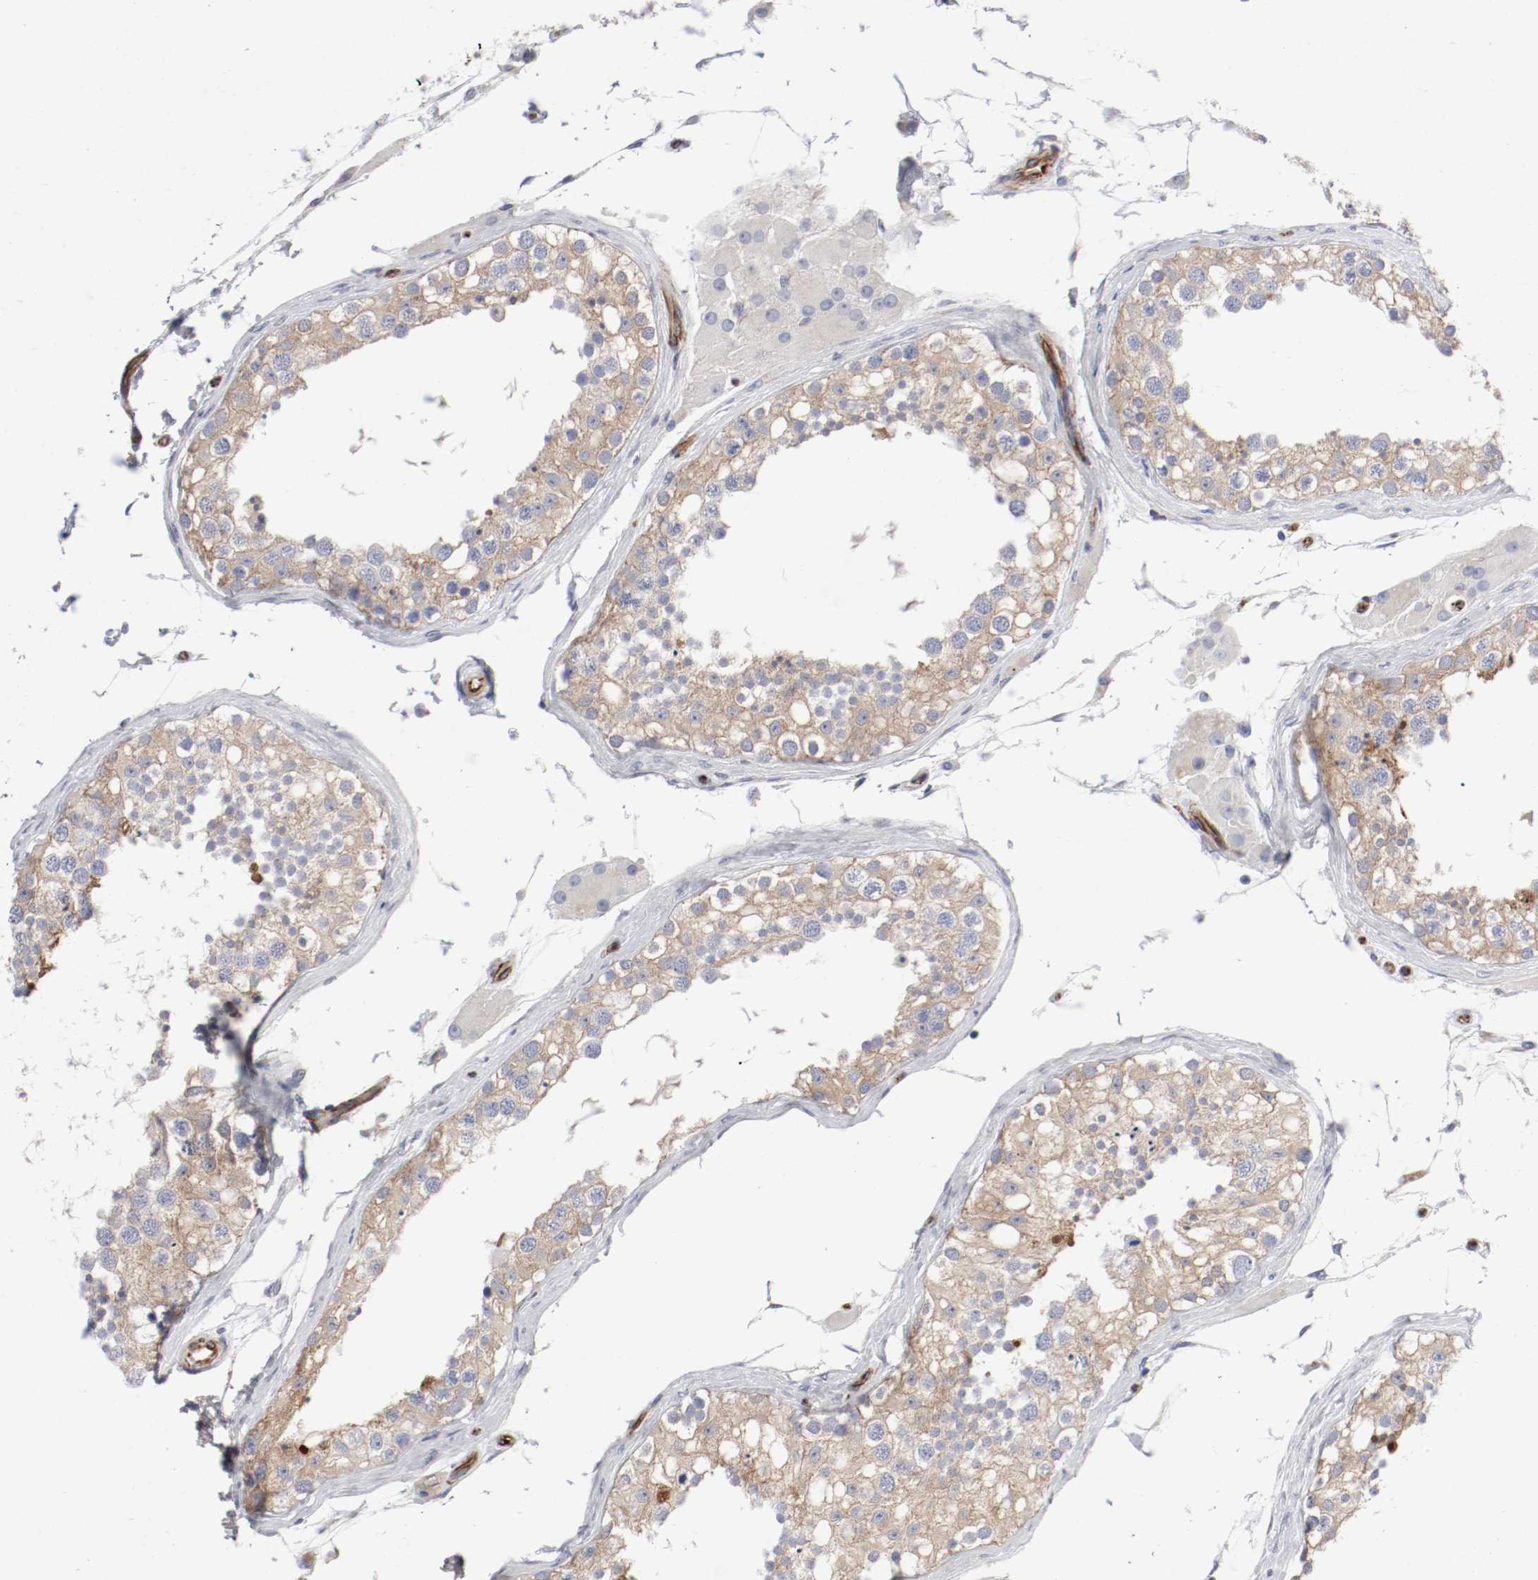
{"staining": {"intensity": "moderate", "quantity": ">75%", "location": "cytoplasmic/membranous"}, "tissue": "testis", "cell_type": "Cells in seminiferous ducts", "image_type": "normal", "snomed": [{"axis": "morphology", "description": "Normal tissue, NOS"}, {"axis": "topography", "description": "Testis"}], "caption": "Approximately >75% of cells in seminiferous ducts in unremarkable testis exhibit moderate cytoplasmic/membranous protein positivity as visualized by brown immunohistochemical staining.", "gene": "GIT1", "patient": {"sex": "male", "age": 68}}